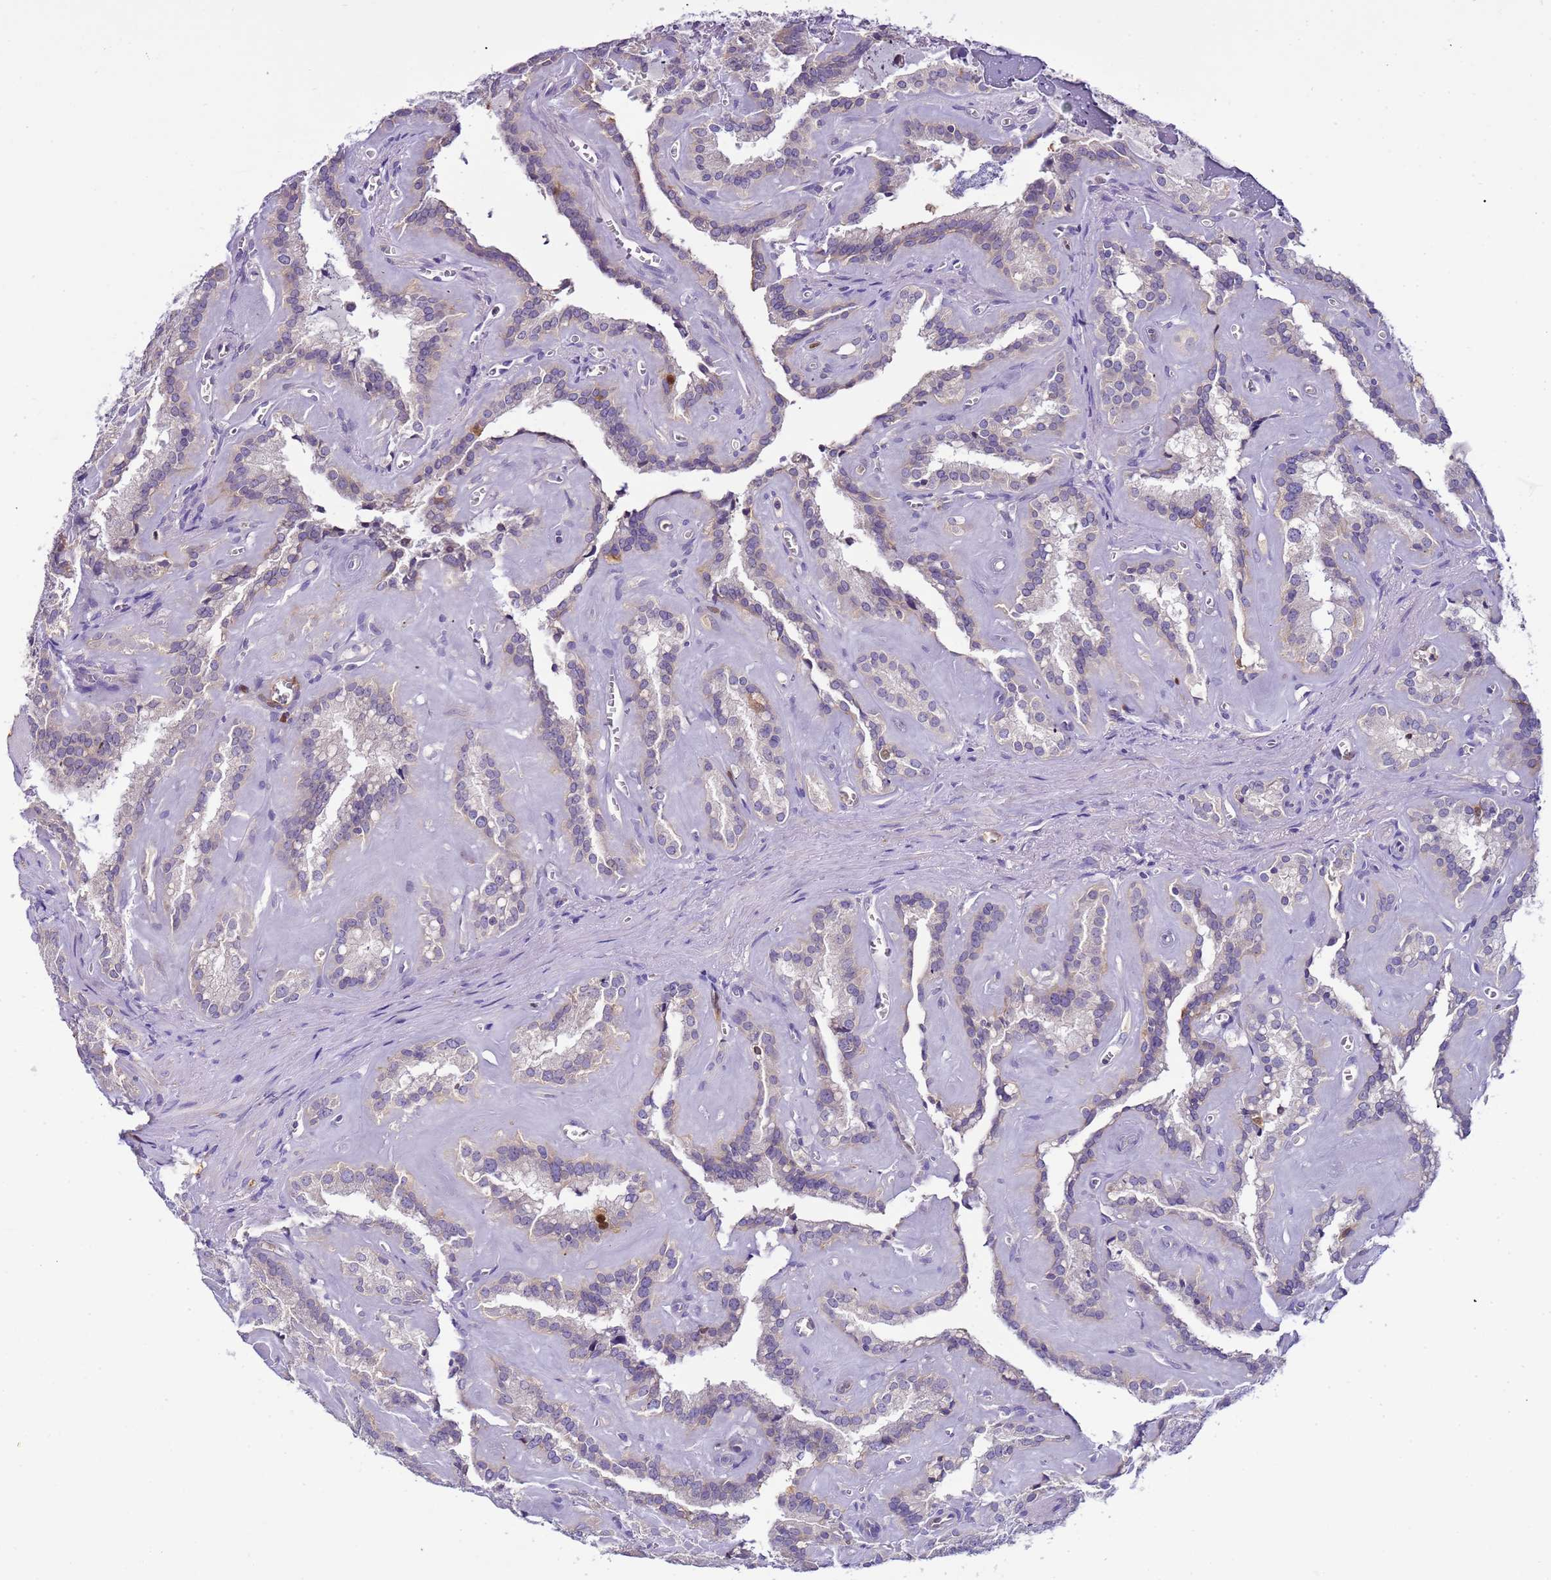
{"staining": {"intensity": "moderate", "quantity": "<25%", "location": "cytoplasmic/membranous"}, "tissue": "seminal vesicle", "cell_type": "Glandular cells", "image_type": "normal", "snomed": [{"axis": "morphology", "description": "Normal tissue, NOS"}, {"axis": "topography", "description": "Prostate"}, {"axis": "topography", "description": "Seminal veicle"}], "caption": "A photomicrograph showing moderate cytoplasmic/membranous expression in about <25% of glandular cells in unremarkable seminal vesicle, as visualized by brown immunohistochemical staining.", "gene": "PLCXD3", "patient": {"sex": "male", "age": 59}}